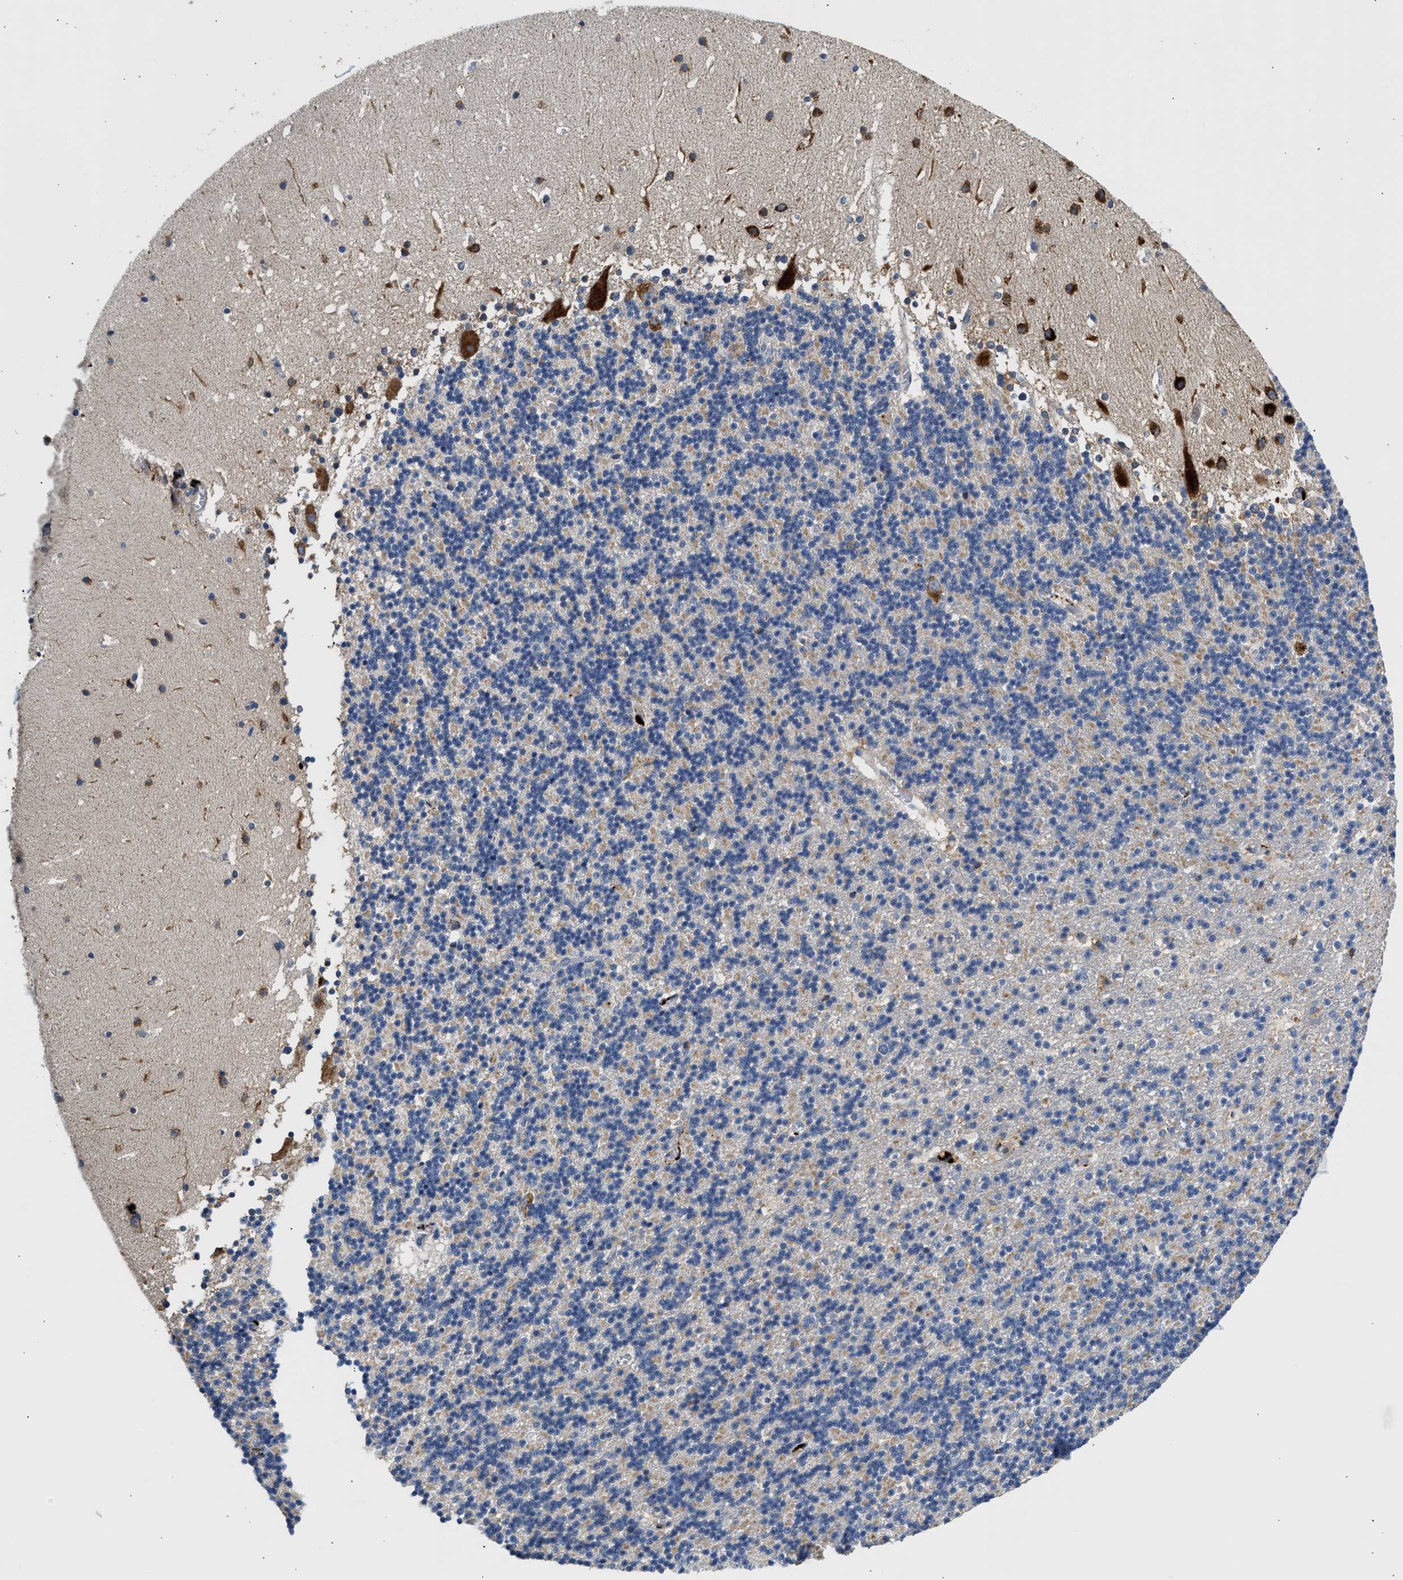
{"staining": {"intensity": "moderate", "quantity": "<25%", "location": "cytoplasmic/membranous"}, "tissue": "cerebellum", "cell_type": "Cells in granular layer", "image_type": "normal", "snomed": [{"axis": "morphology", "description": "Normal tissue, NOS"}, {"axis": "topography", "description": "Cerebellum"}], "caption": "Immunohistochemistry (IHC) of unremarkable cerebellum shows low levels of moderate cytoplasmic/membranous staining in about <25% of cells in granular layer. The protein is stained brown, and the nuclei are stained in blue (DAB (3,3'-diaminobenzidine) IHC with brightfield microscopy, high magnification).", "gene": "AMZ1", "patient": {"sex": "male", "age": 45}}